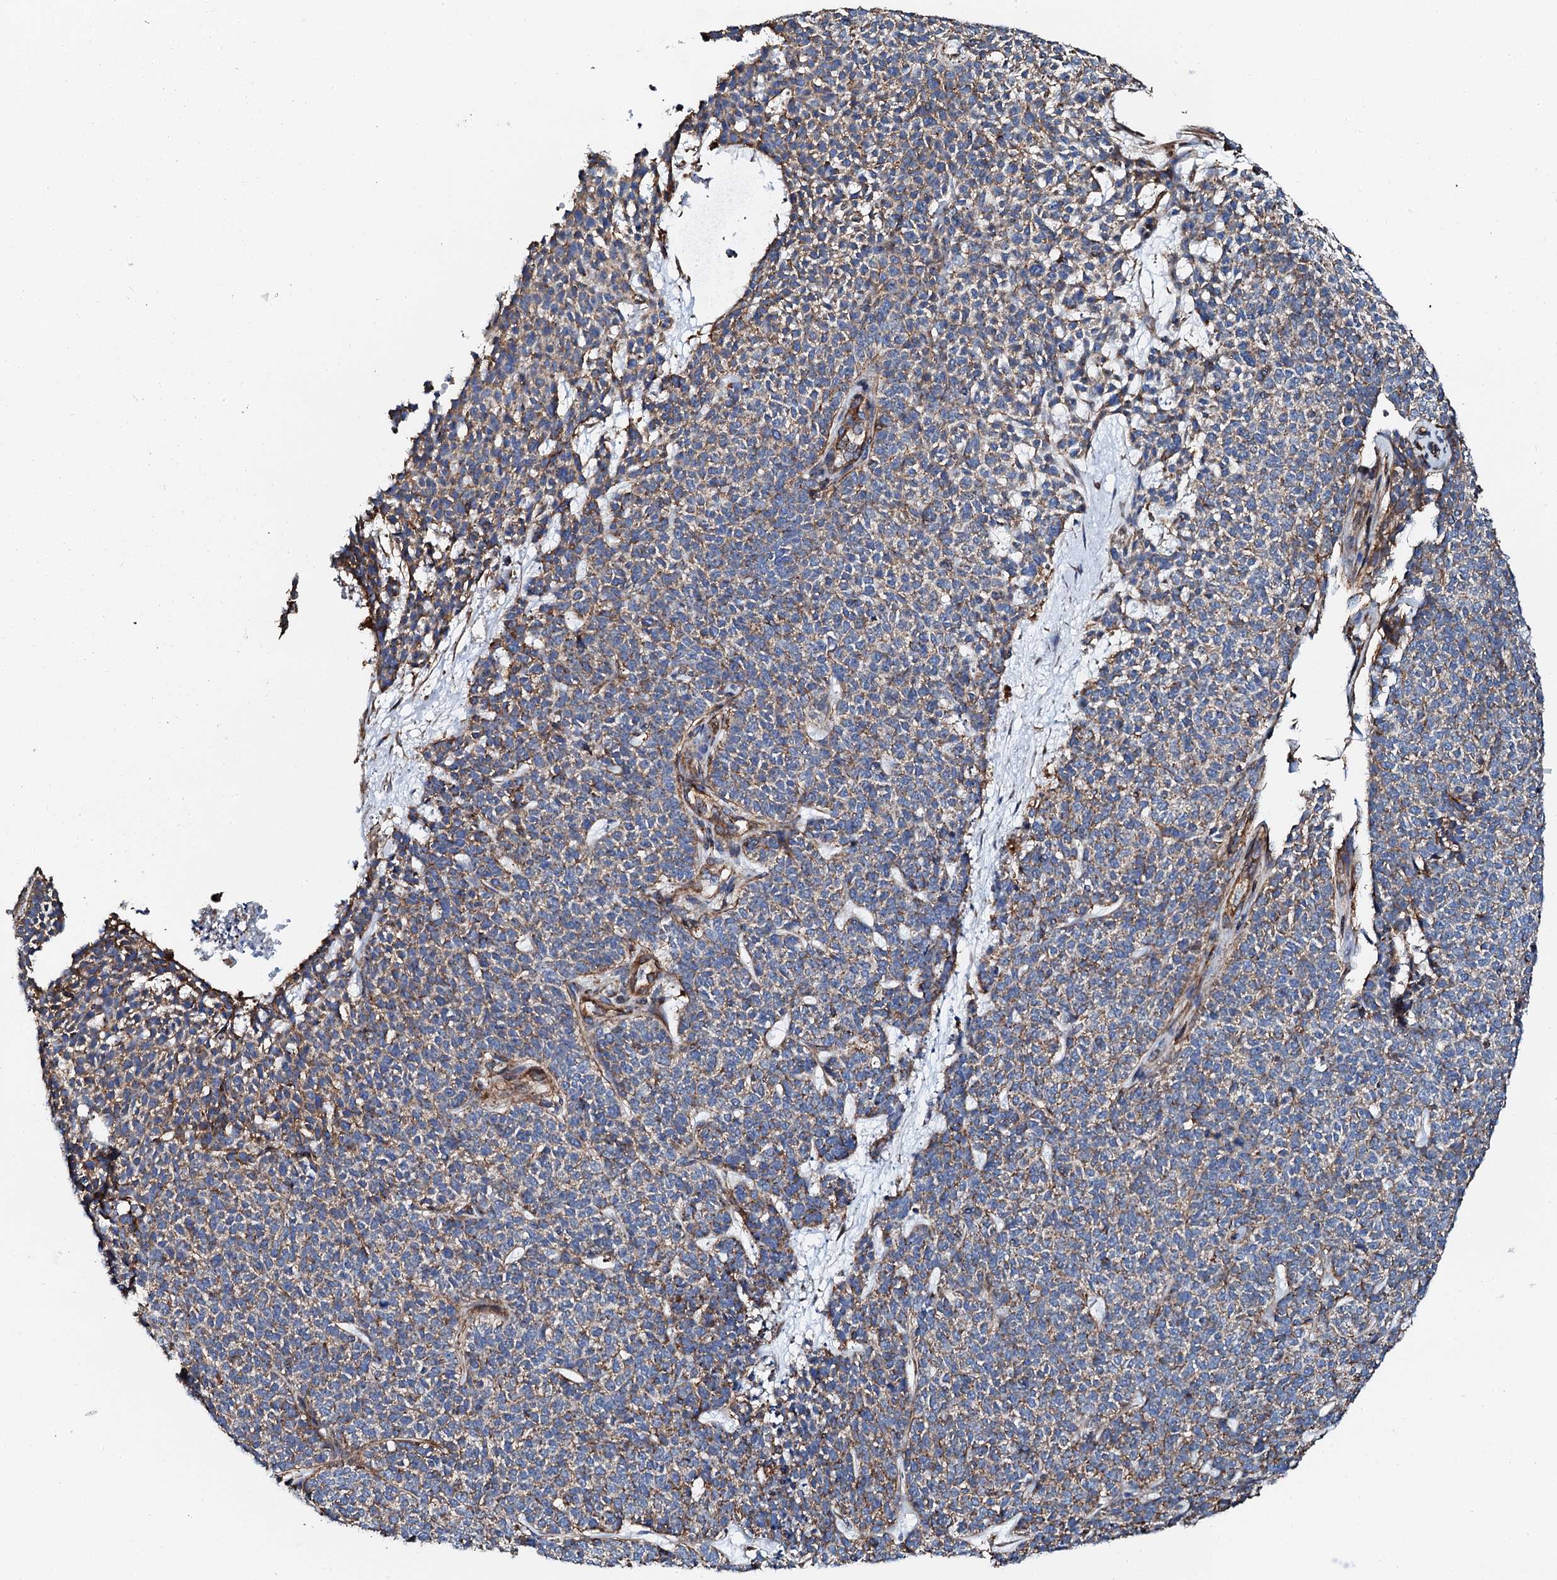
{"staining": {"intensity": "weak", "quantity": "<25%", "location": "cytoplasmic/membranous"}, "tissue": "skin cancer", "cell_type": "Tumor cells", "image_type": "cancer", "snomed": [{"axis": "morphology", "description": "Basal cell carcinoma"}, {"axis": "topography", "description": "Skin"}], "caption": "Skin cancer (basal cell carcinoma) stained for a protein using immunohistochemistry demonstrates no staining tumor cells.", "gene": "INTS10", "patient": {"sex": "female", "age": 84}}